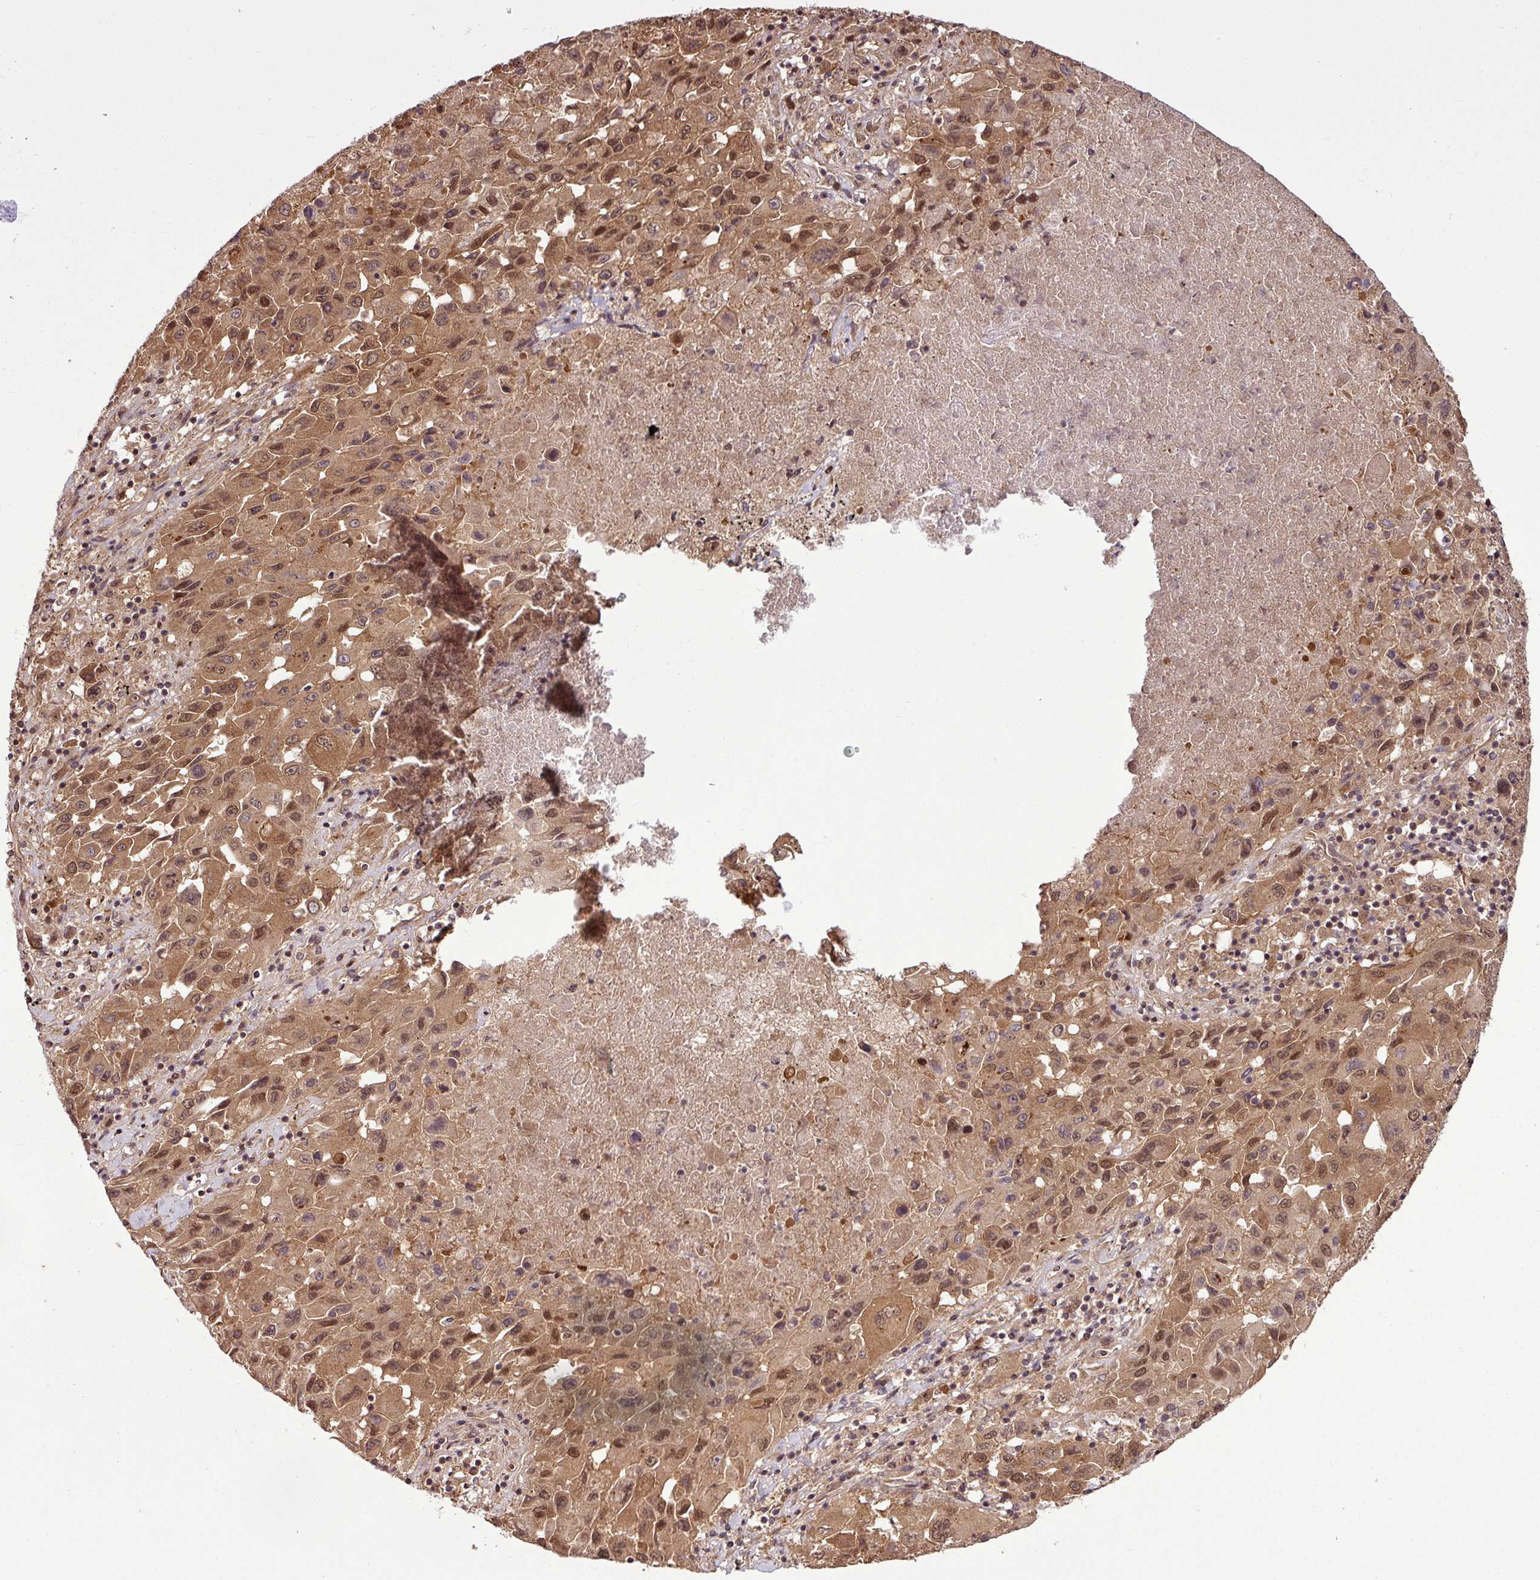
{"staining": {"intensity": "moderate", "quantity": ">75%", "location": "cytoplasmic/membranous,nuclear"}, "tissue": "lung cancer", "cell_type": "Tumor cells", "image_type": "cancer", "snomed": [{"axis": "morphology", "description": "Squamous cell carcinoma, NOS"}, {"axis": "topography", "description": "Lung"}], "caption": "This is a histology image of immunohistochemistry (IHC) staining of lung squamous cell carcinoma, which shows moderate expression in the cytoplasmic/membranous and nuclear of tumor cells.", "gene": "ITPKC", "patient": {"sex": "male", "age": 63}}